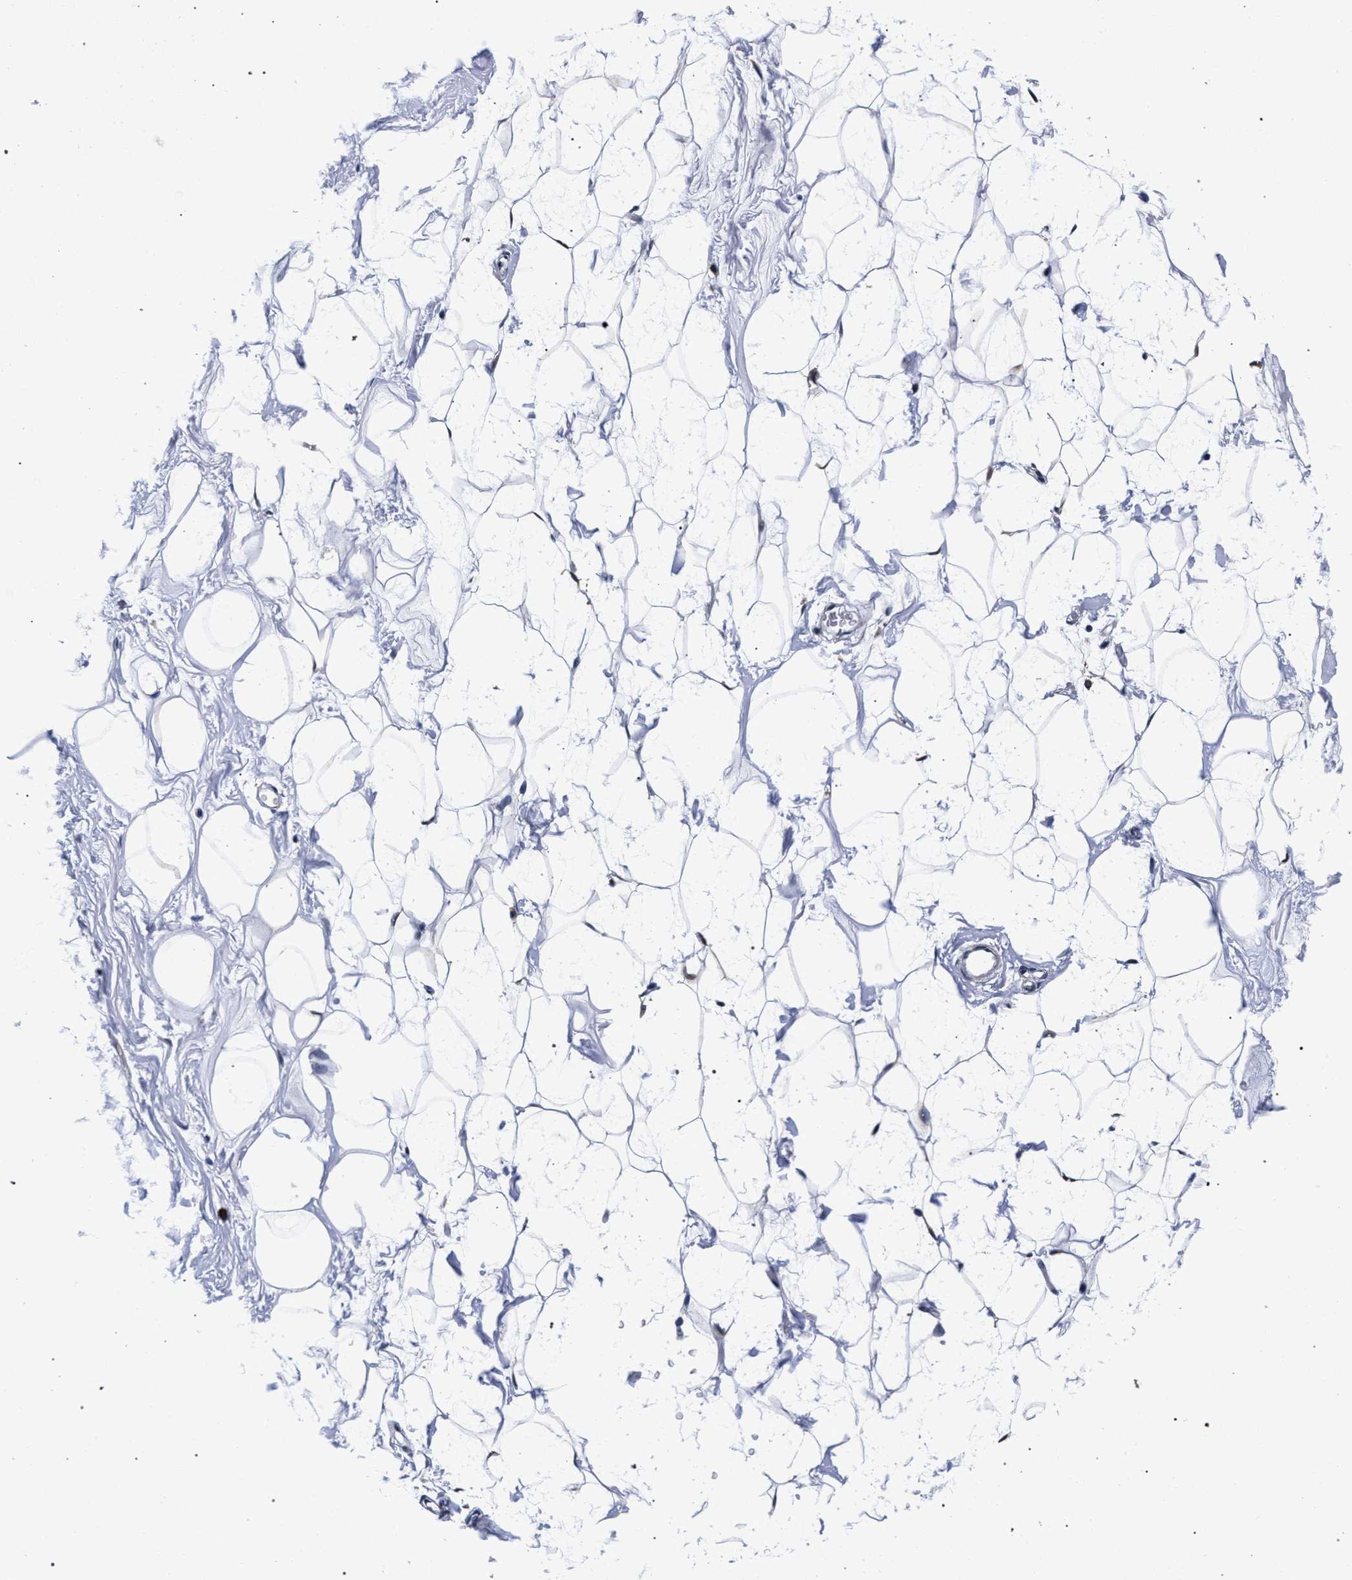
{"staining": {"intensity": "moderate", "quantity": "25%-75%", "location": "cytoplasmic/membranous"}, "tissue": "adipose tissue", "cell_type": "Adipocytes", "image_type": "normal", "snomed": [{"axis": "morphology", "description": "Normal tissue, NOS"}, {"axis": "morphology", "description": "Fibrosis, NOS"}, {"axis": "topography", "description": "Breast"}, {"axis": "topography", "description": "Adipose tissue"}], "caption": "Approximately 25%-75% of adipocytes in normal adipose tissue display moderate cytoplasmic/membranous protein staining as visualized by brown immunohistochemical staining.", "gene": "ZNF462", "patient": {"sex": "female", "age": 39}}